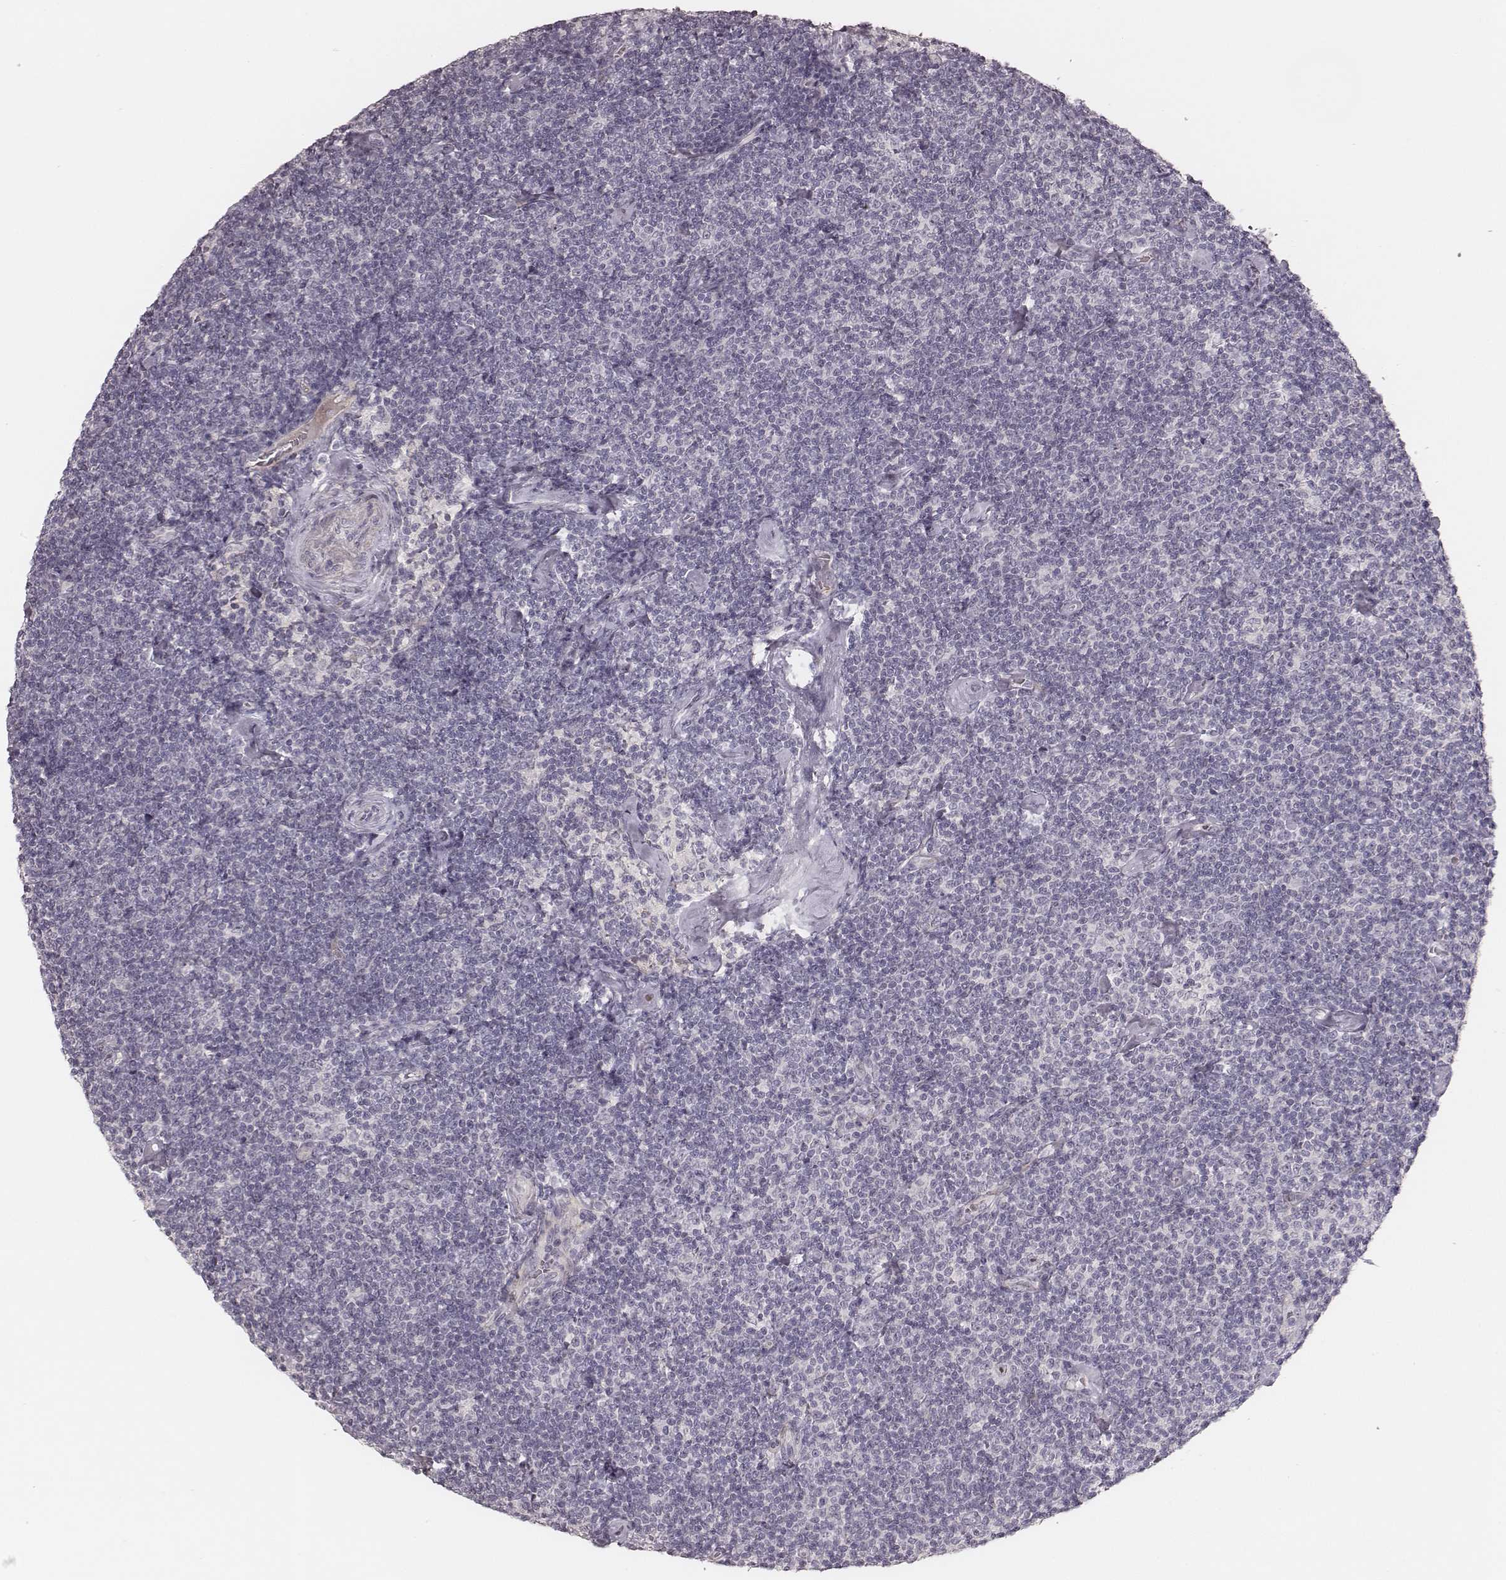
{"staining": {"intensity": "negative", "quantity": "none", "location": "none"}, "tissue": "lymphoma", "cell_type": "Tumor cells", "image_type": "cancer", "snomed": [{"axis": "morphology", "description": "Malignant lymphoma, non-Hodgkin's type, Low grade"}, {"axis": "topography", "description": "Lymph node"}], "caption": "DAB (3,3'-diaminobenzidine) immunohistochemical staining of human lymphoma exhibits no significant expression in tumor cells. (DAB (3,3'-diaminobenzidine) immunohistochemistry (IHC) with hematoxylin counter stain).", "gene": "MADCAM1", "patient": {"sex": "male", "age": 81}}